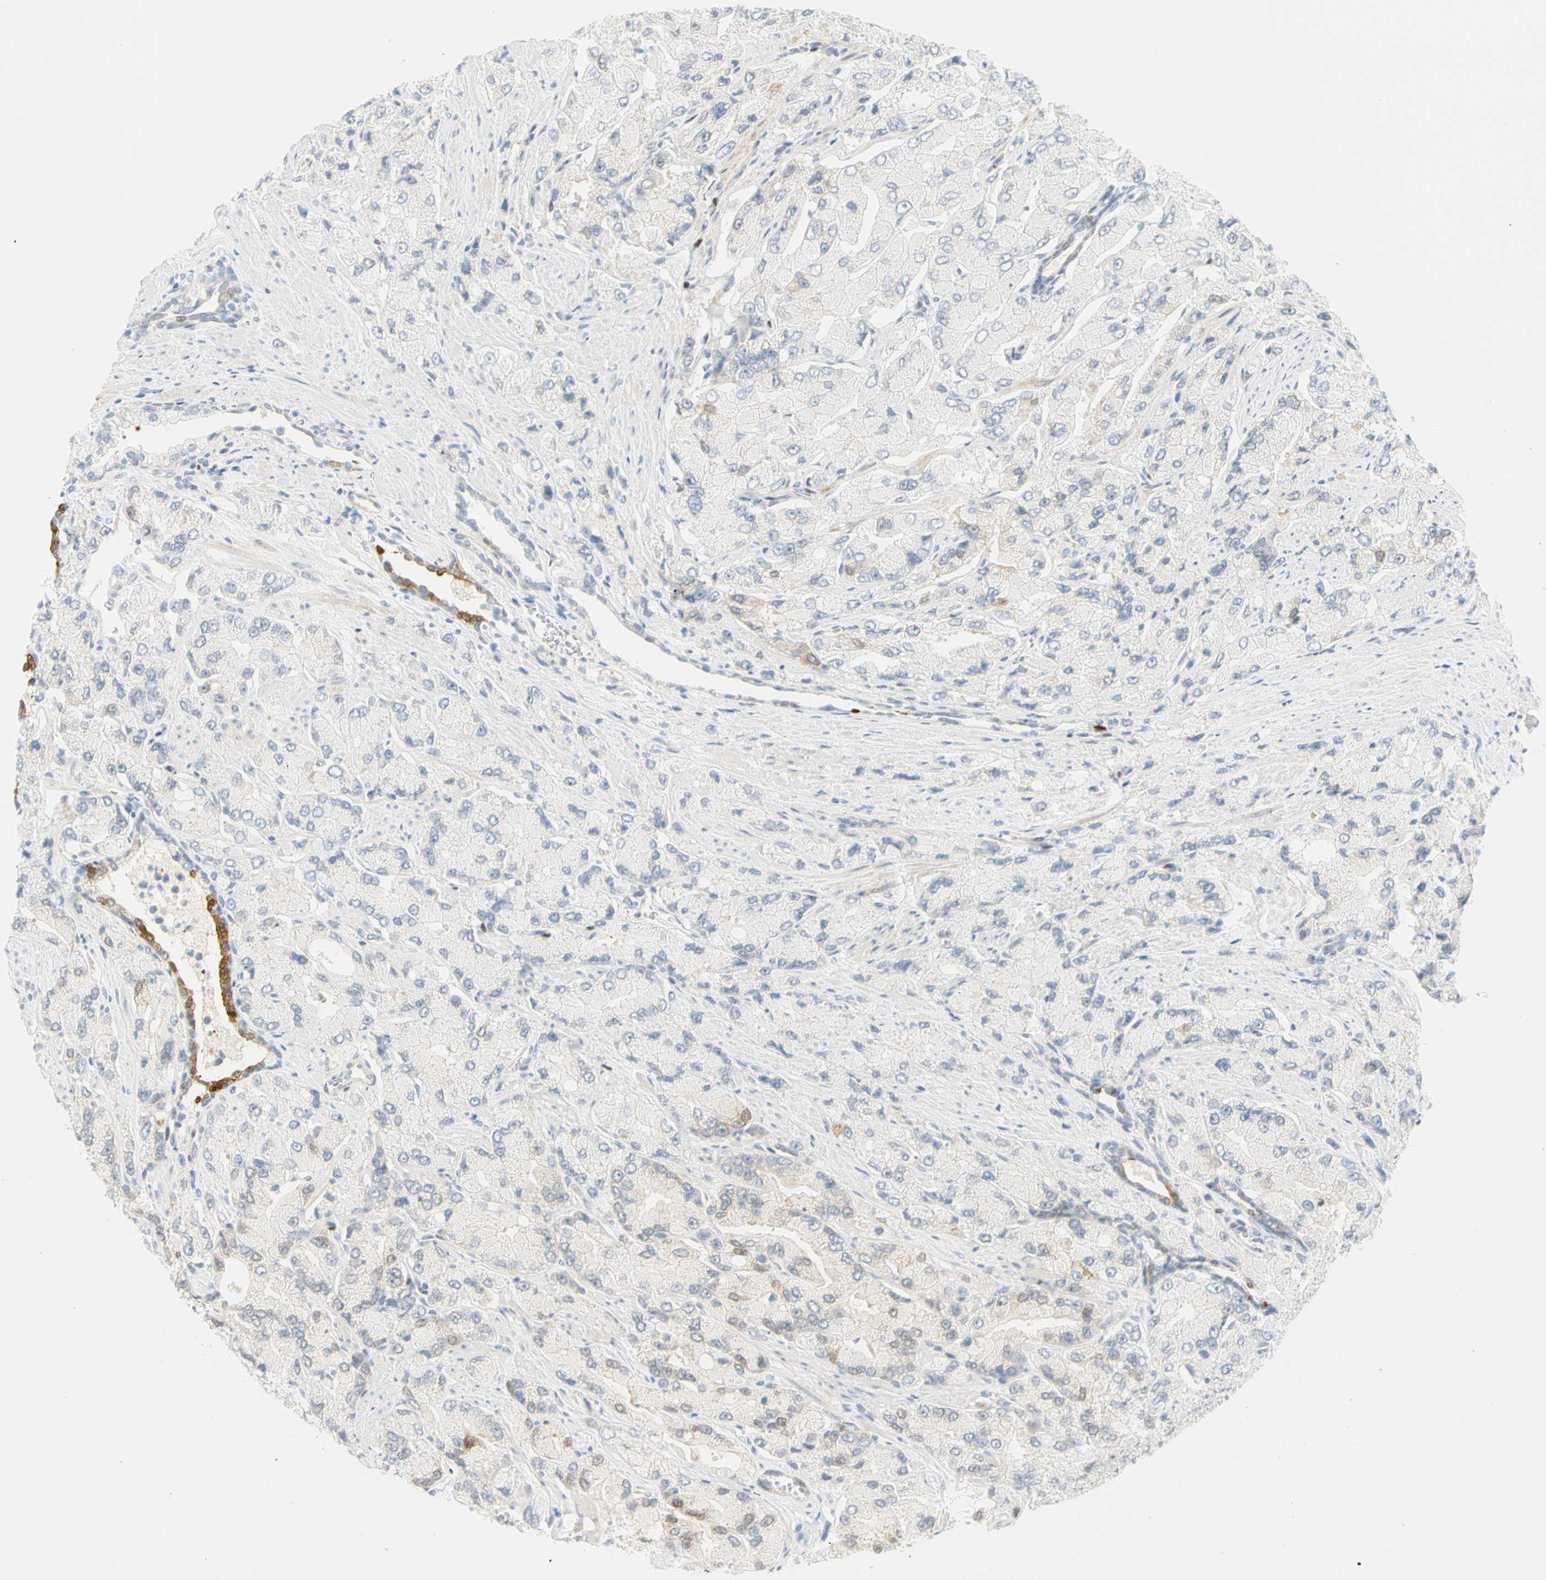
{"staining": {"intensity": "weak", "quantity": "<25%", "location": "cytoplasmic/membranous"}, "tissue": "prostate cancer", "cell_type": "Tumor cells", "image_type": "cancer", "snomed": [{"axis": "morphology", "description": "Adenocarcinoma, High grade"}, {"axis": "topography", "description": "Prostate"}], "caption": "Adenocarcinoma (high-grade) (prostate) stained for a protein using IHC exhibits no expression tumor cells.", "gene": "SELENBP1", "patient": {"sex": "male", "age": 58}}